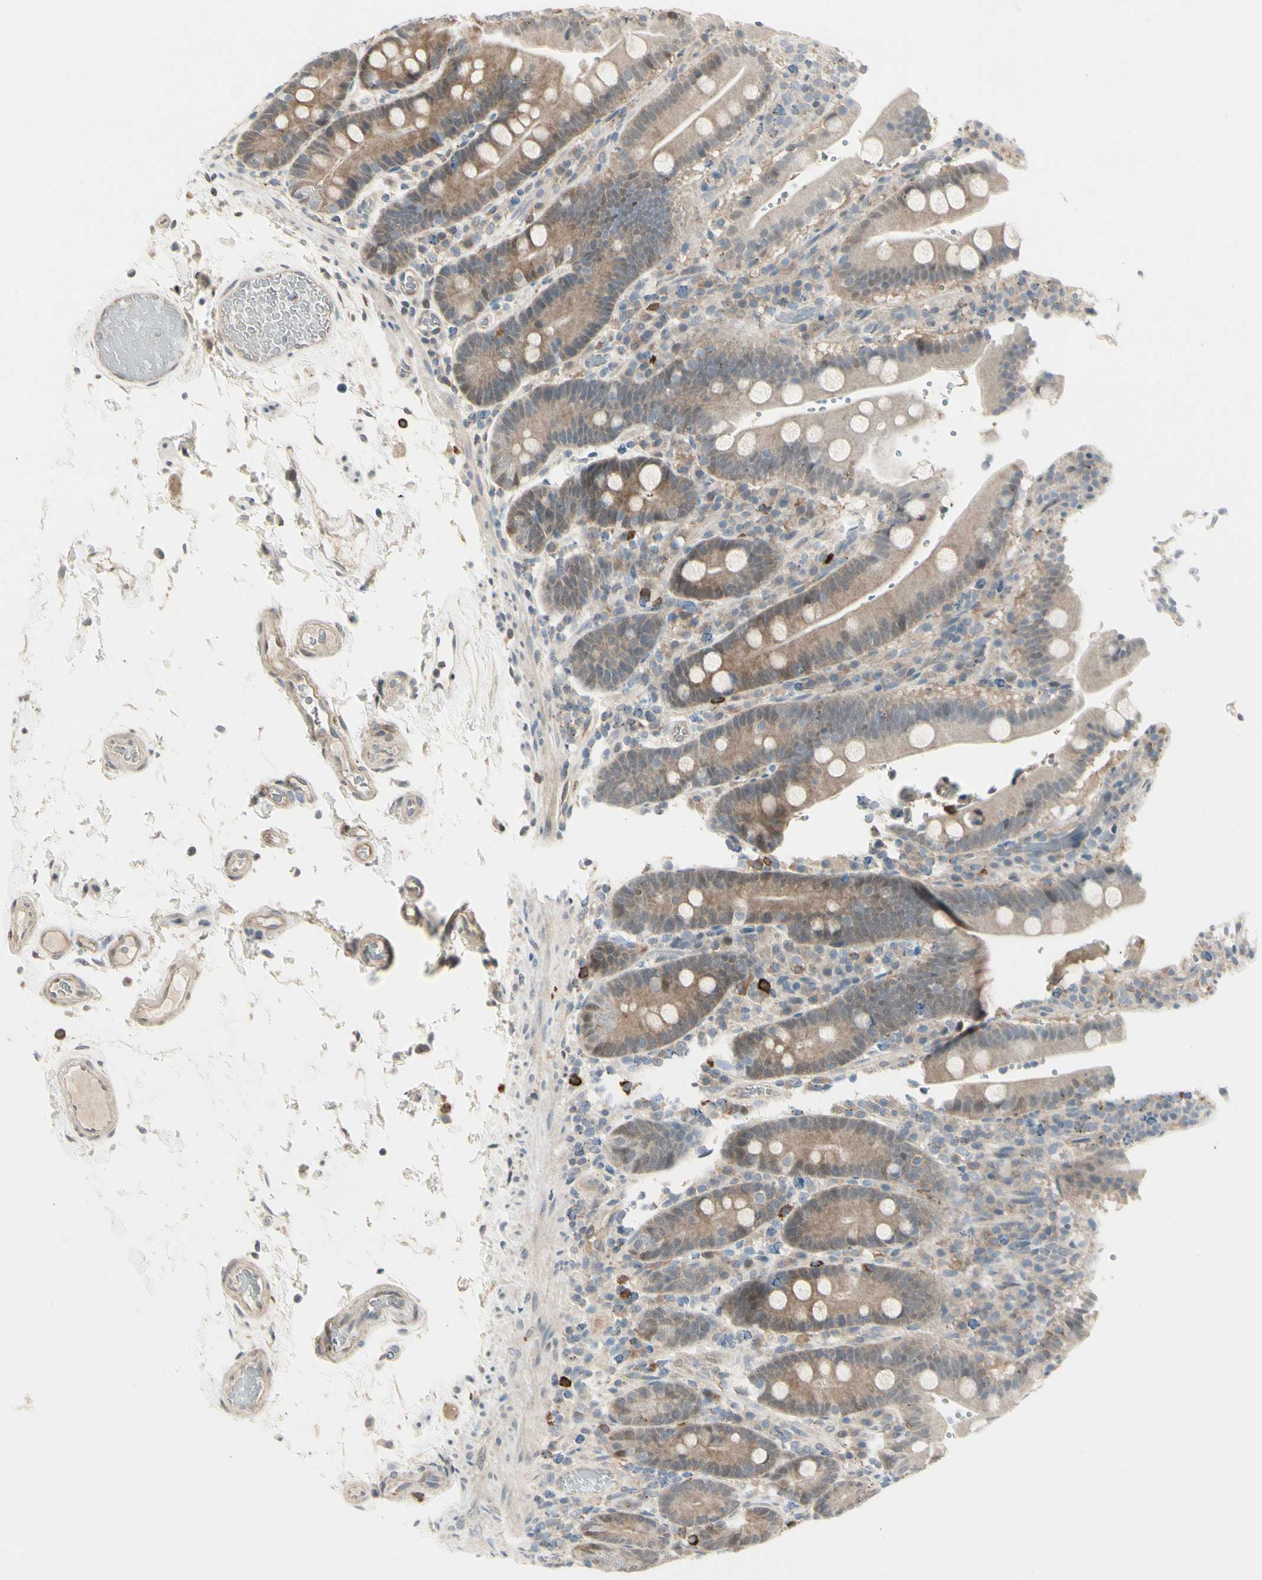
{"staining": {"intensity": "moderate", "quantity": ">75%", "location": "cytoplasmic/membranous"}, "tissue": "duodenum", "cell_type": "Glandular cells", "image_type": "normal", "snomed": [{"axis": "morphology", "description": "Normal tissue, NOS"}, {"axis": "topography", "description": "Small intestine, NOS"}], "caption": "The image exhibits a brown stain indicating the presence of a protein in the cytoplasmic/membranous of glandular cells in duodenum. Using DAB (3,3'-diaminobenzidine) (brown) and hematoxylin (blue) stains, captured at high magnification using brightfield microscopy.", "gene": "EVC", "patient": {"sex": "female", "age": 71}}